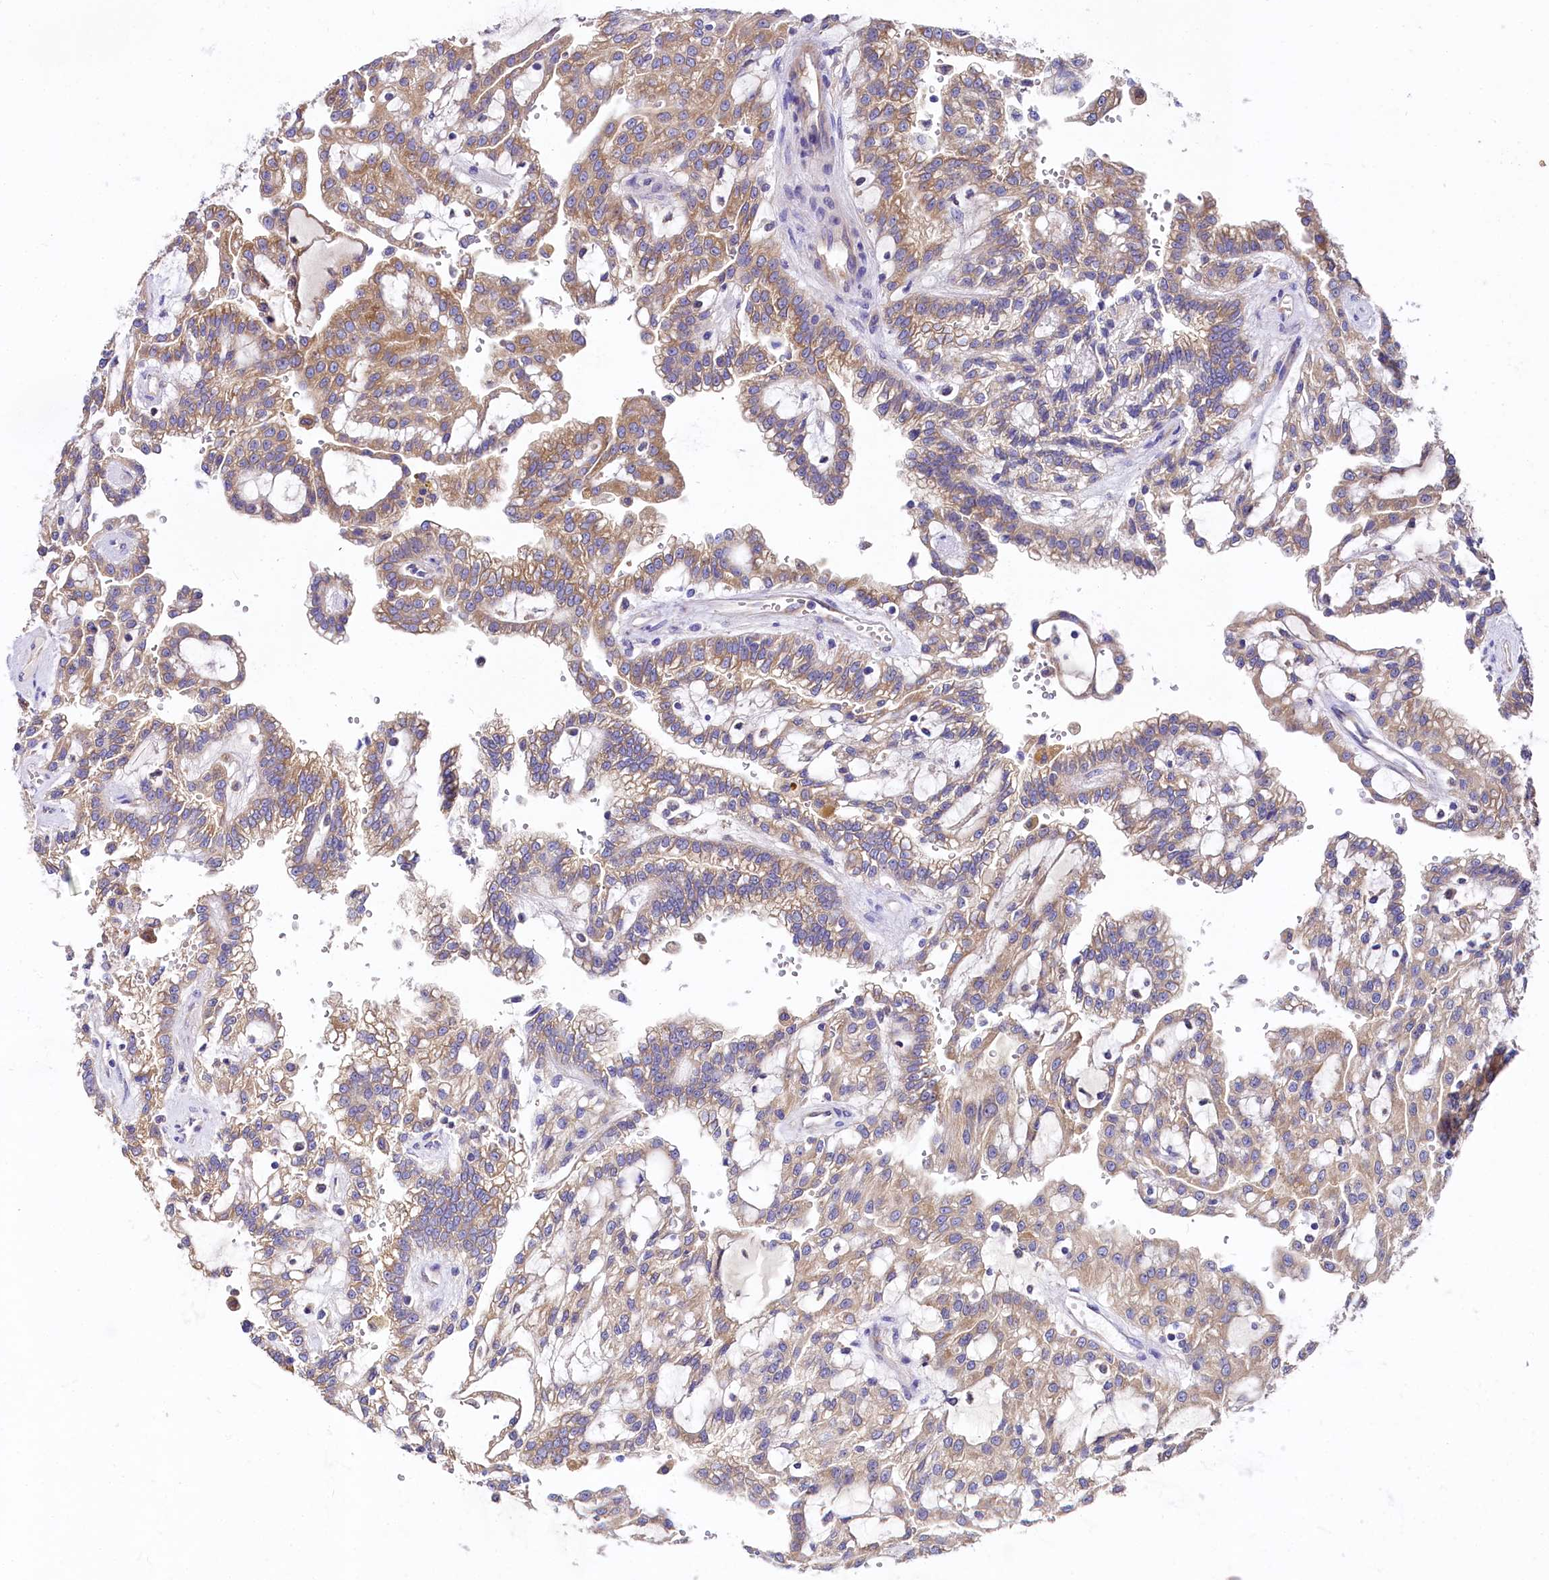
{"staining": {"intensity": "moderate", "quantity": ">75%", "location": "cytoplasmic/membranous"}, "tissue": "renal cancer", "cell_type": "Tumor cells", "image_type": "cancer", "snomed": [{"axis": "morphology", "description": "Adenocarcinoma, NOS"}, {"axis": "topography", "description": "Kidney"}], "caption": "This is a histology image of IHC staining of renal cancer (adenocarcinoma), which shows moderate positivity in the cytoplasmic/membranous of tumor cells.", "gene": "QARS1", "patient": {"sex": "male", "age": 63}}